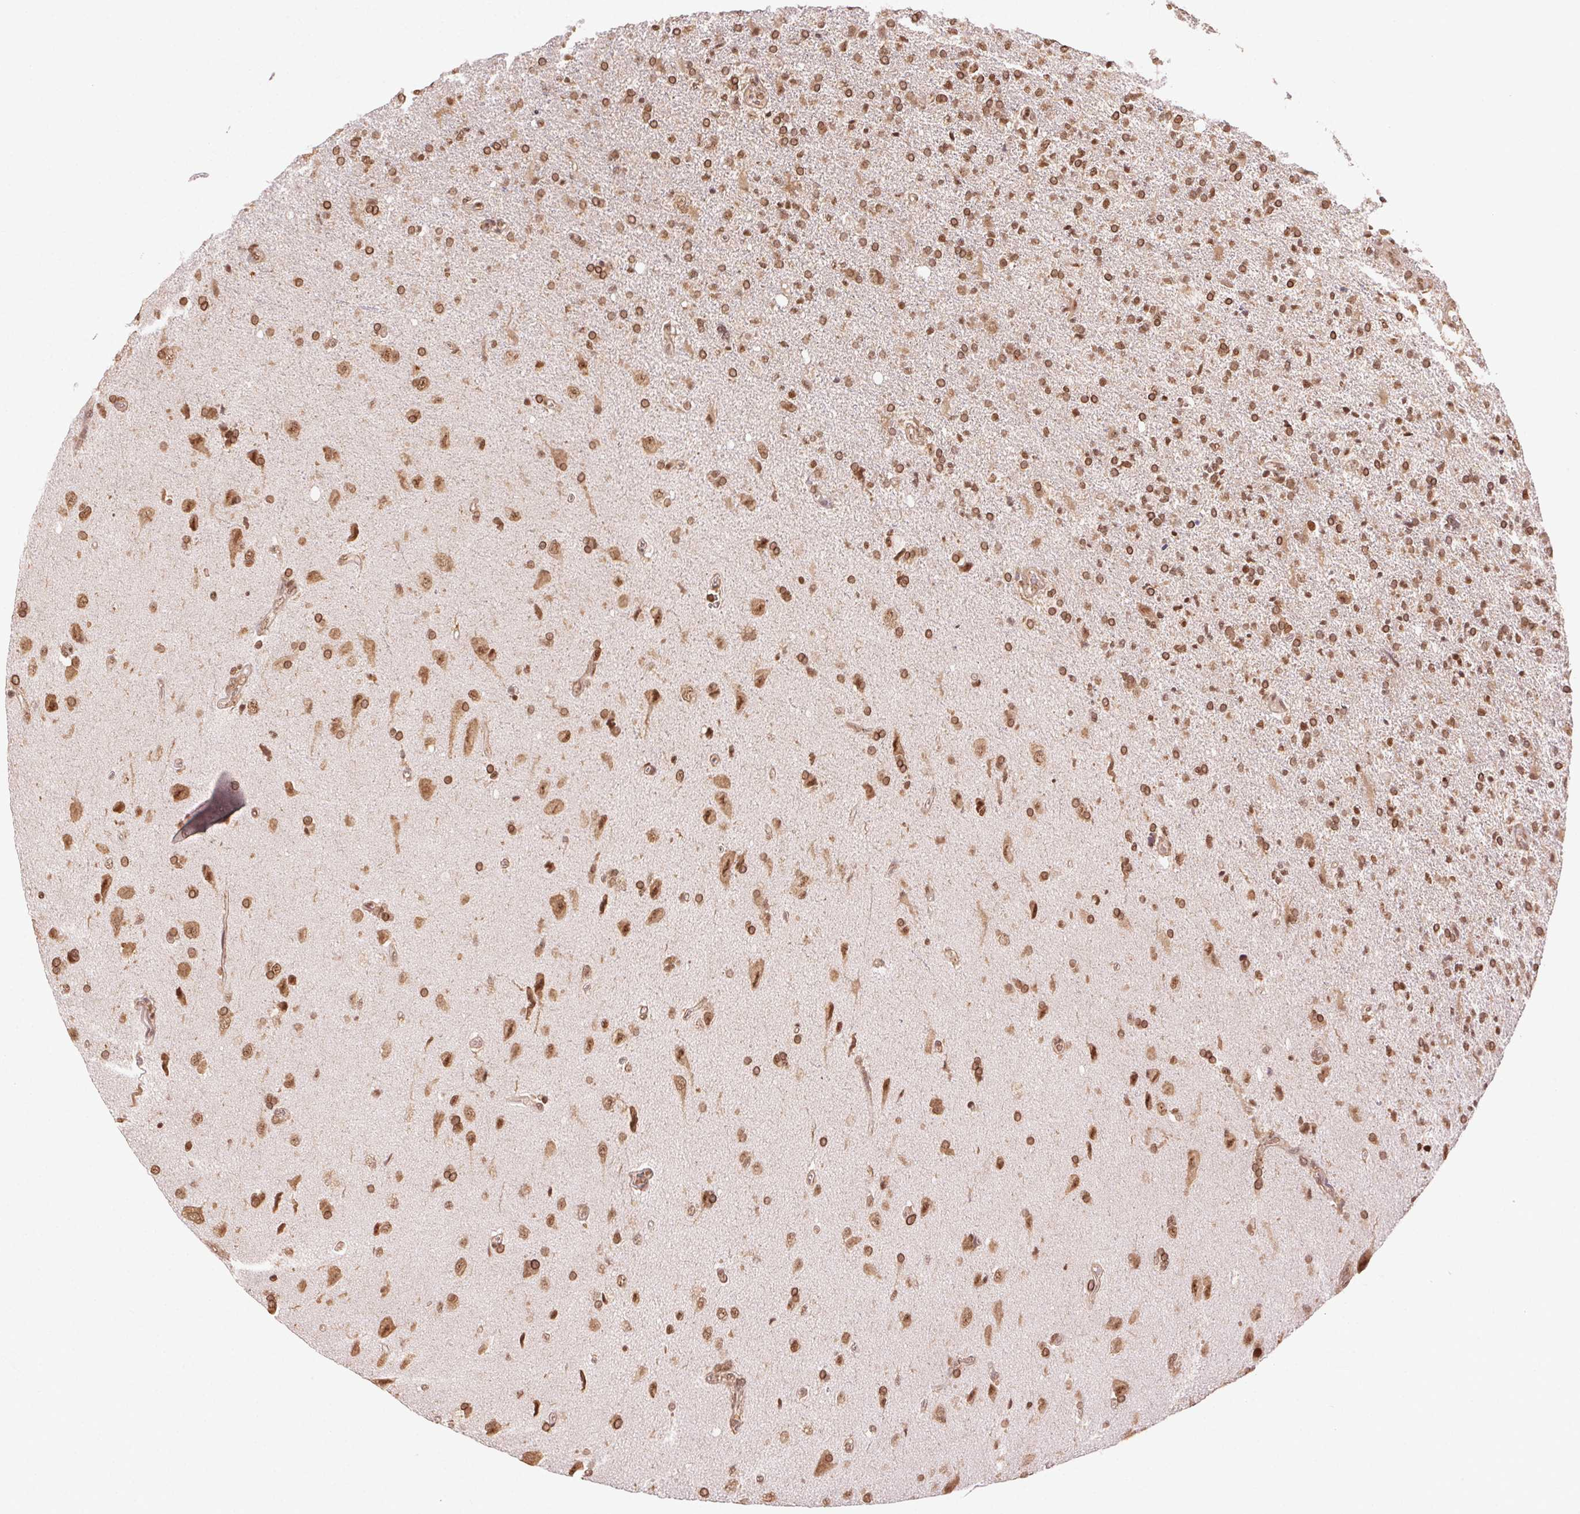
{"staining": {"intensity": "moderate", "quantity": ">75%", "location": "cytoplasmic/membranous,nuclear"}, "tissue": "glioma", "cell_type": "Tumor cells", "image_type": "cancer", "snomed": [{"axis": "morphology", "description": "Glioma, malignant, High grade"}, {"axis": "topography", "description": "Cerebral cortex"}], "caption": "A micrograph showing moderate cytoplasmic/membranous and nuclear staining in about >75% of tumor cells in glioma, as visualized by brown immunohistochemical staining.", "gene": "TREML4", "patient": {"sex": "male", "age": 70}}